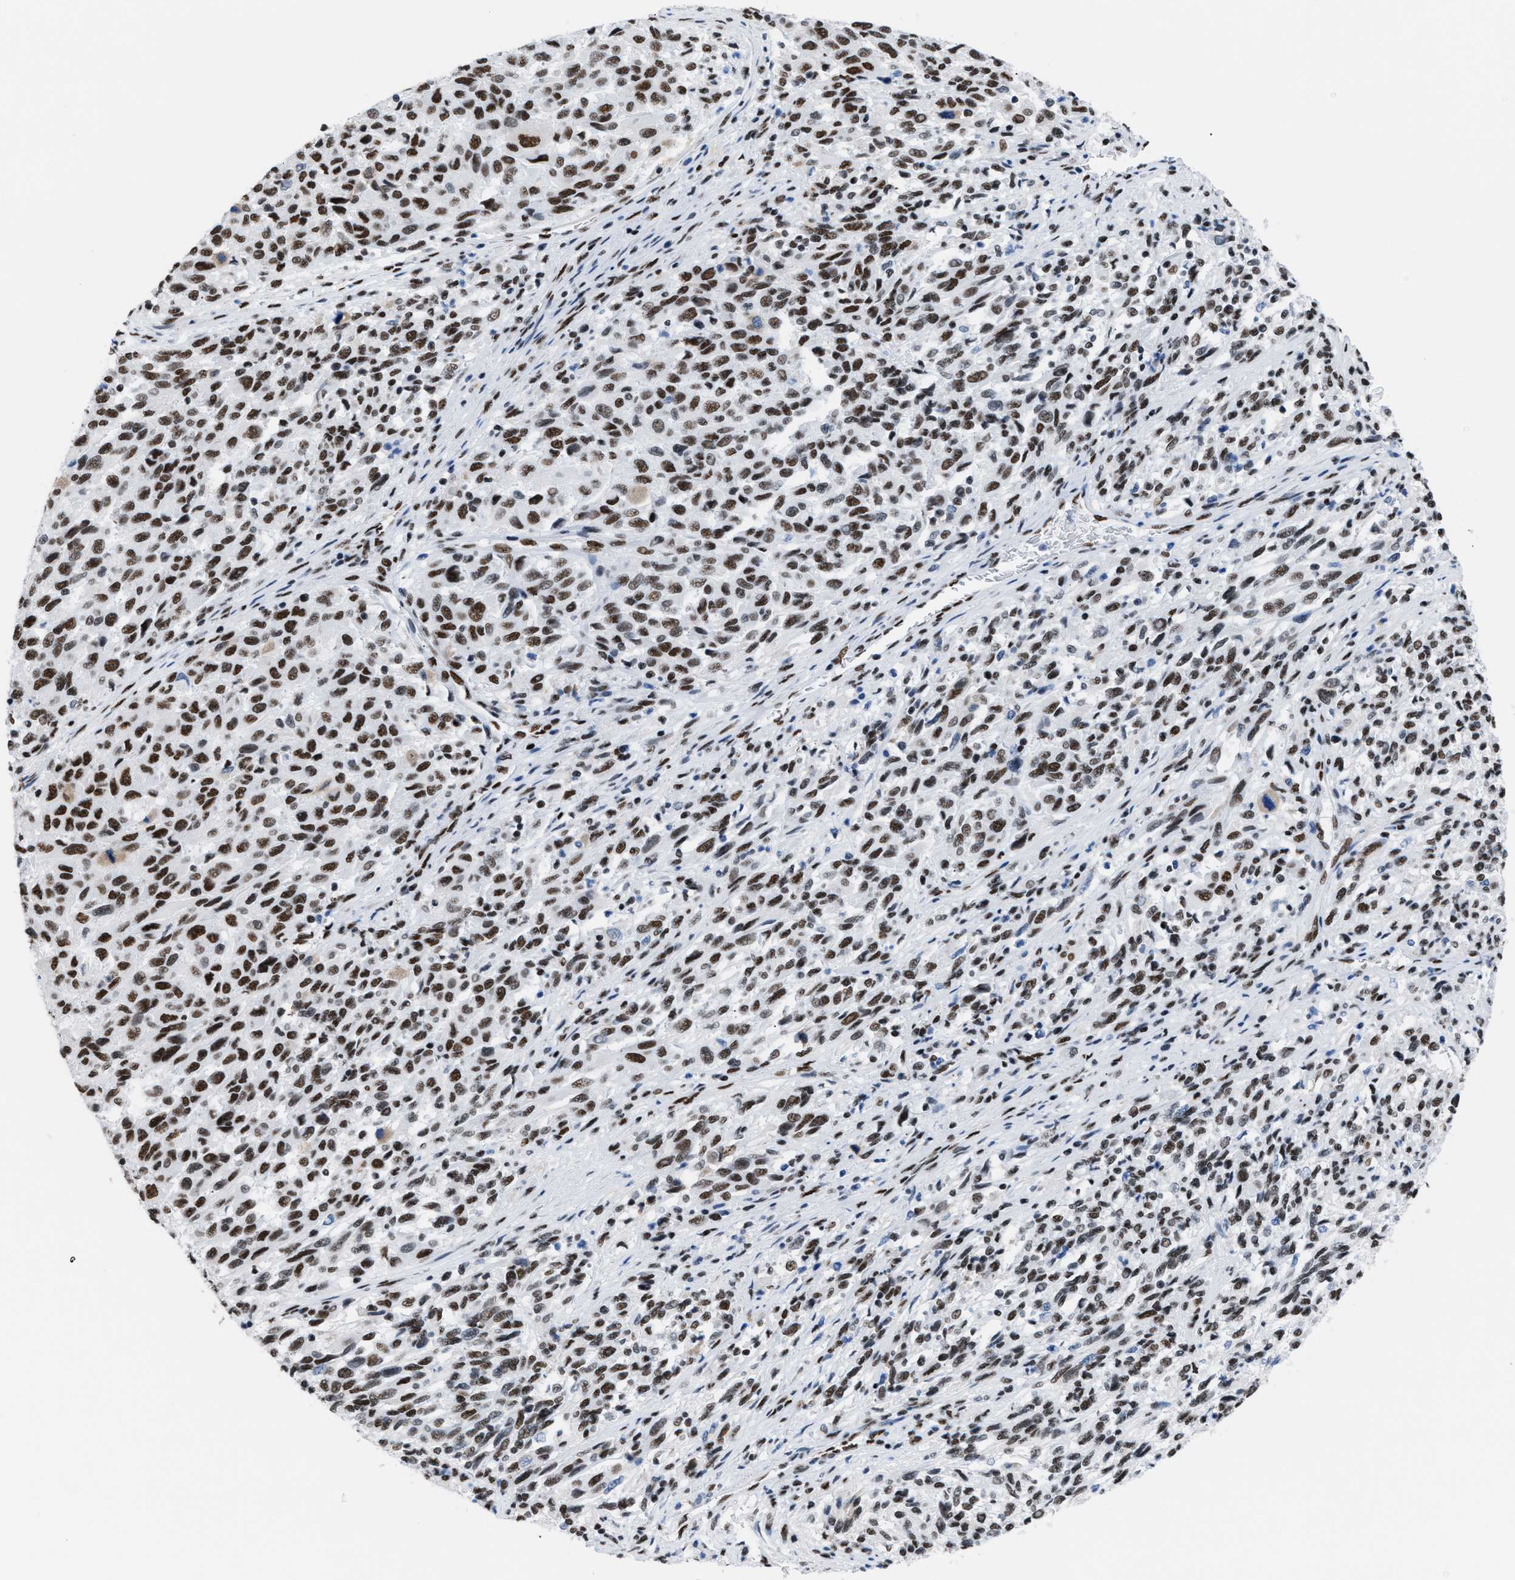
{"staining": {"intensity": "strong", "quantity": ">75%", "location": "nuclear"}, "tissue": "melanoma", "cell_type": "Tumor cells", "image_type": "cancer", "snomed": [{"axis": "morphology", "description": "Malignant melanoma, Metastatic site"}, {"axis": "topography", "description": "Lymph node"}], "caption": "A micrograph of human malignant melanoma (metastatic site) stained for a protein exhibits strong nuclear brown staining in tumor cells.", "gene": "CCAR2", "patient": {"sex": "male", "age": 61}}